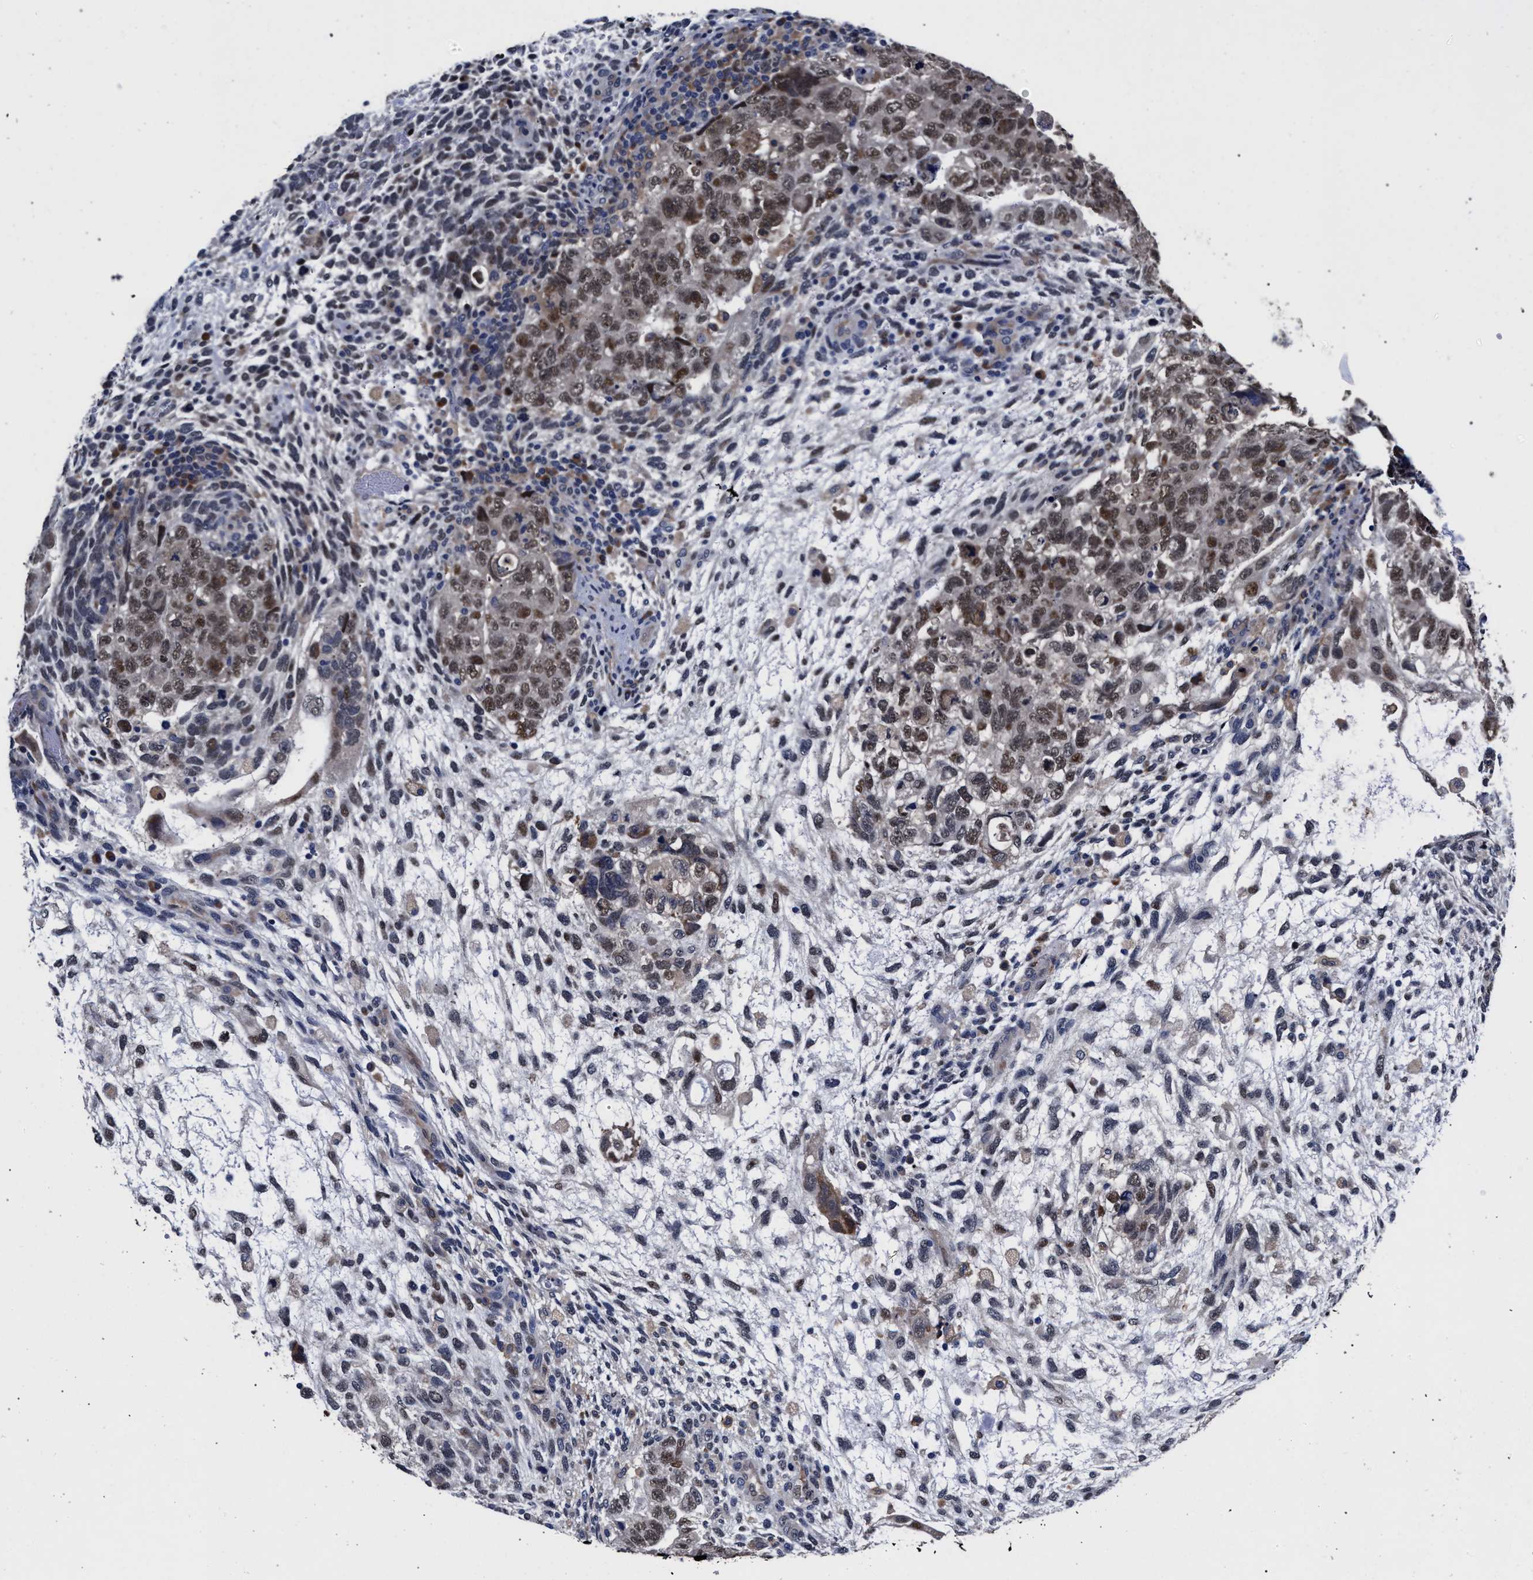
{"staining": {"intensity": "moderate", "quantity": ">75%", "location": "nuclear"}, "tissue": "testis cancer", "cell_type": "Tumor cells", "image_type": "cancer", "snomed": [{"axis": "morphology", "description": "Carcinoma, Embryonal, NOS"}, {"axis": "topography", "description": "Testis"}], "caption": "Tumor cells display medium levels of moderate nuclear expression in approximately >75% of cells in testis embryonal carcinoma.", "gene": "ZNF462", "patient": {"sex": "male", "age": 36}}